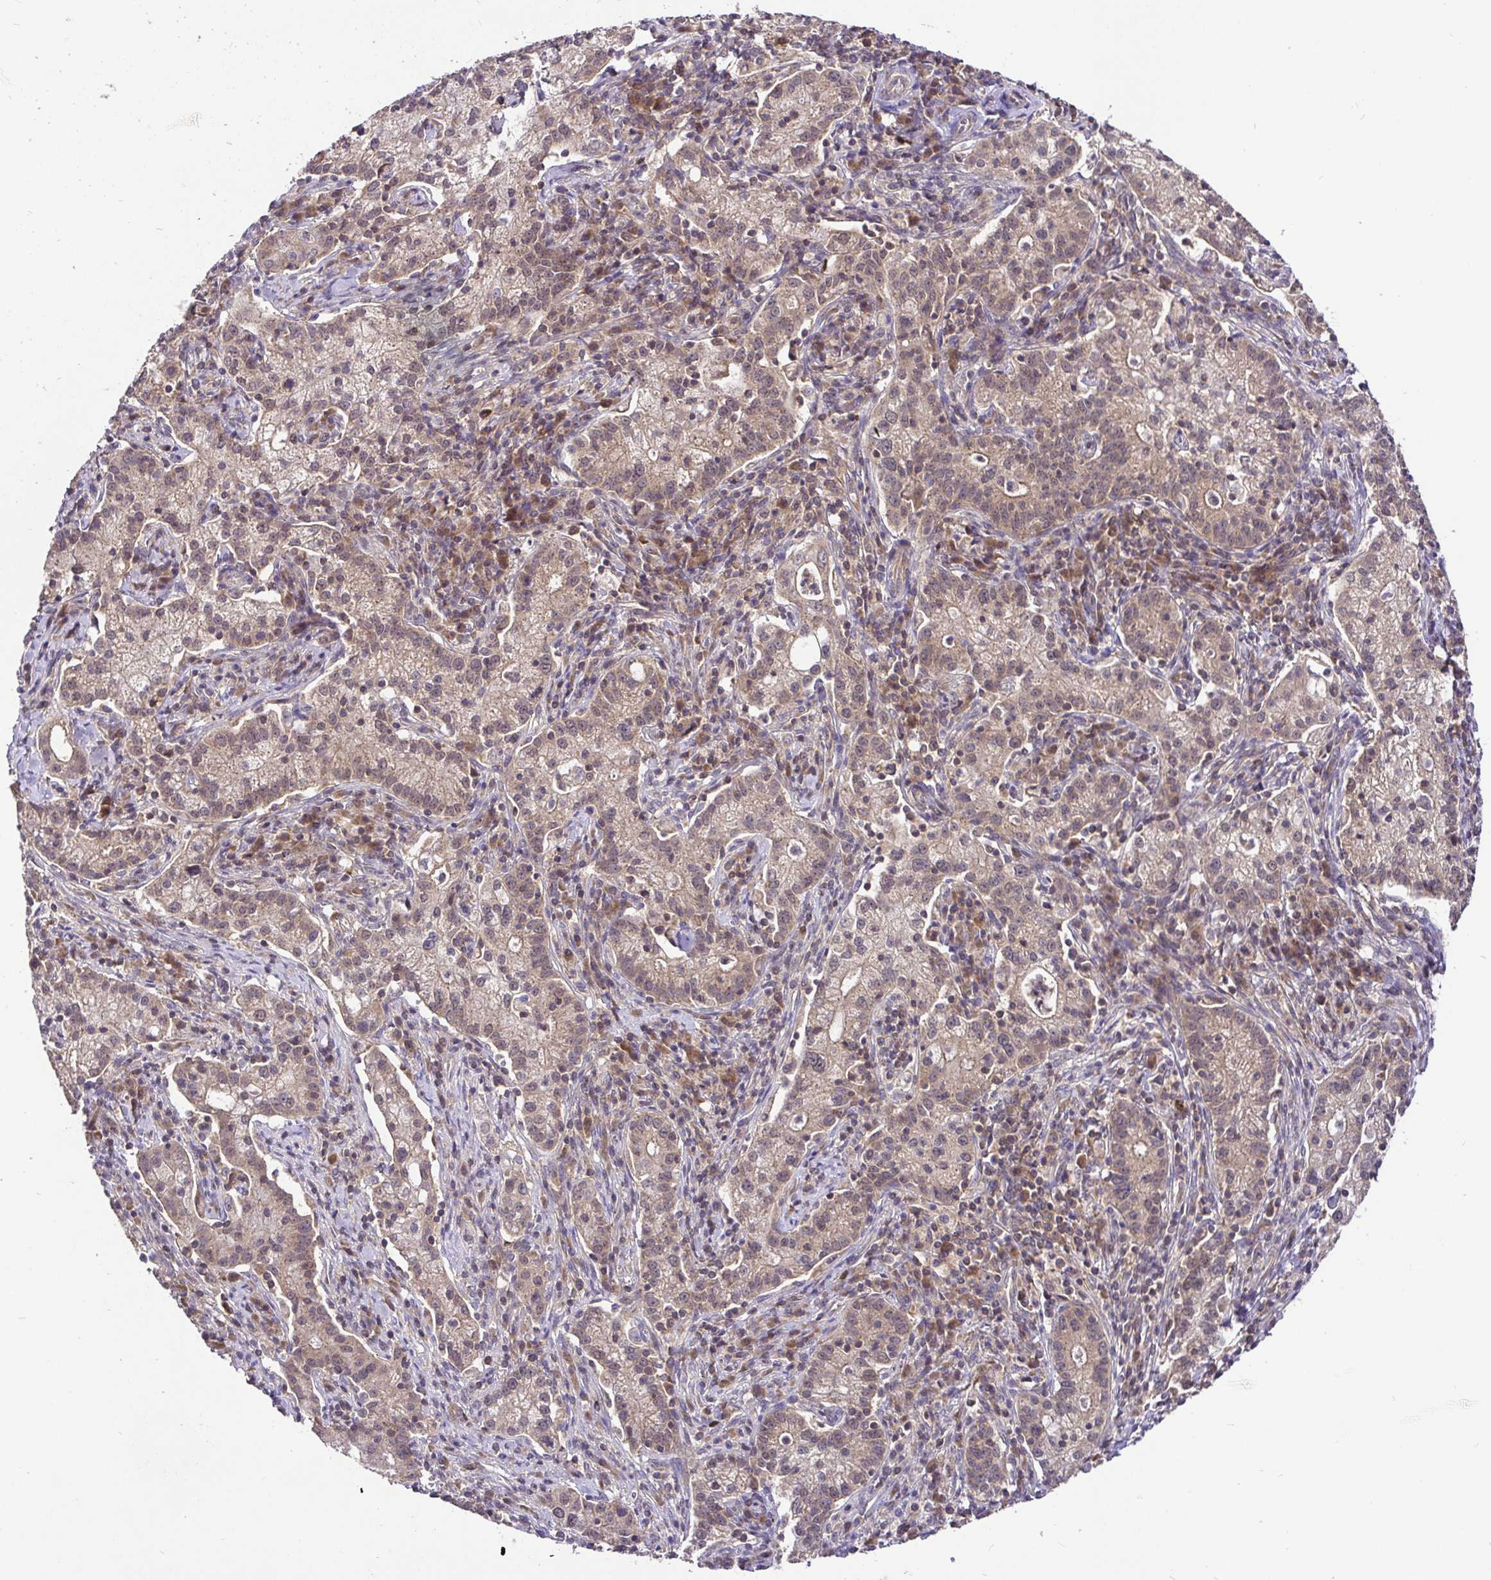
{"staining": {"intensity": "moderate", "quantity": ">75%", "location": "cytoplasmic/membranous"}, "tissue": "cervical cancer", "cell_type": "Tumor cells", "image_type": "cancer", "snomed": [{"axis": "morphology", "description": "Normal tissue, NOS"}, {"axis": "morphology", "description": "Adenocarcinoma, NOS"}, {"axis": "topography", "description": "Cervix"}], "caption": "Cervical adenocarcinoma stained for a protein reveals moderate cytoplasmic/membranous positivity in tumor cells.", "gene": "UBE2M", "patient": {"sex": "female", "age": 44}}